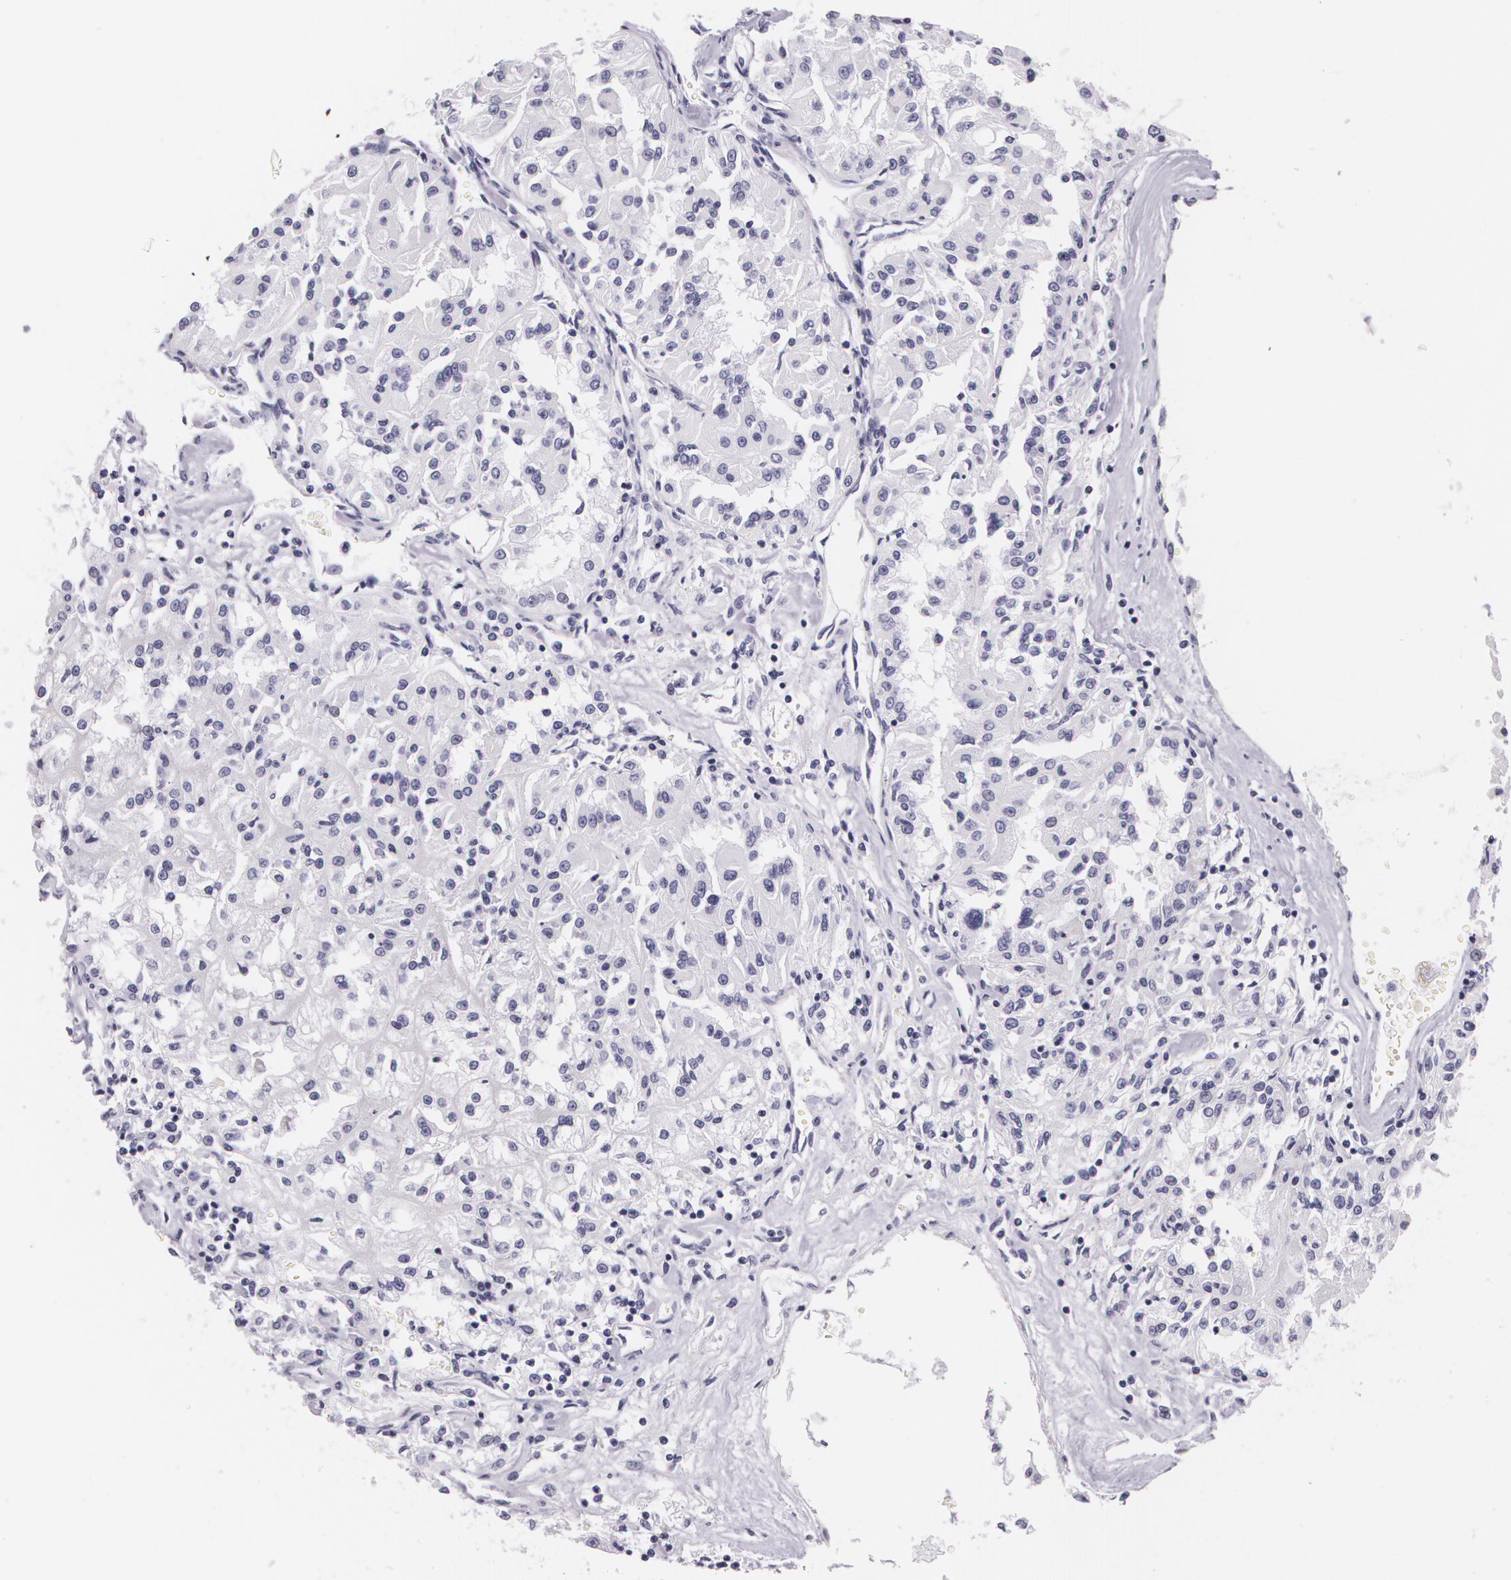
{"staining": {"intensity": "negative", "quantity": "none", "location": "none"}, "tissue": "renal cancer", "cell_type": "Tumor cells", "image_type": "cancer", "snomed": [{"axis": "morphology", "description": "Adenocarcinoma, NOS"}, {"axis": "topography", "description": "Kidney"}], "caption": "Immunohistochemistry (IHC) of renal adenocarcinoma demonstrates no positivity in tumor cells.", "gene": "DLG4", "patient": {"sex": "male", "age": 78}}